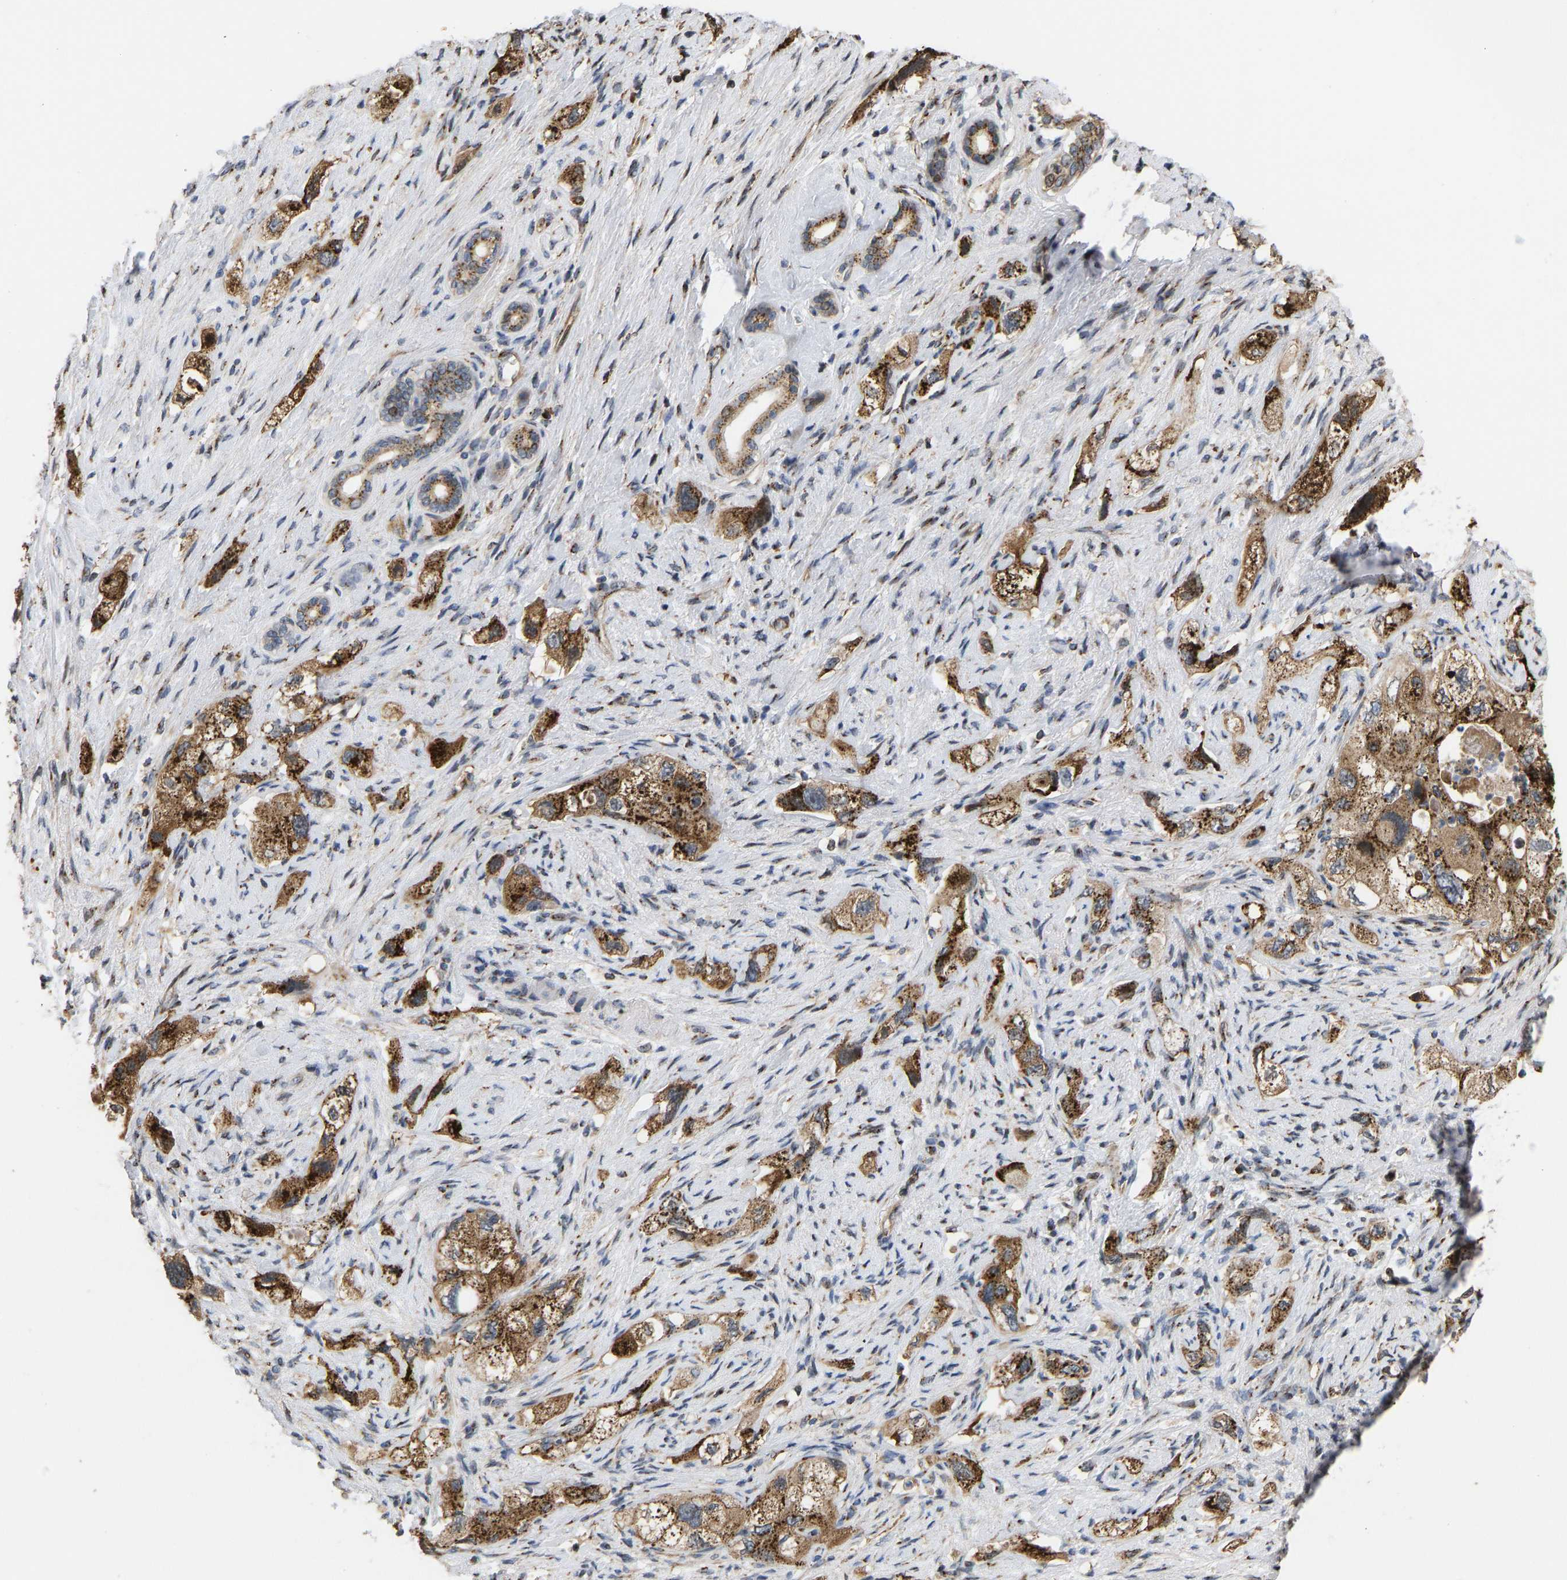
{"staining": {"intensity": "moderate", "quantity": ">75%", "location": "cytoplasmic/membranous"}, "tissue": "pancreatic cancer", "cell_type": "Tumor cells", "image_type": "cancer", "snomed": [{"axis": "morphology", "description": "Adenocarcinoma, NOS"}, {"axis": "topography", "description": "Pancreas"}], "caption": "Pancreatic cancer stained with immunohistochemistry shows moderate cytoplasmic/membranous expression in approximately >75% of tumor cells.", "gene": "YIPF4", "patient": {"sex": "female", "age": 73}}